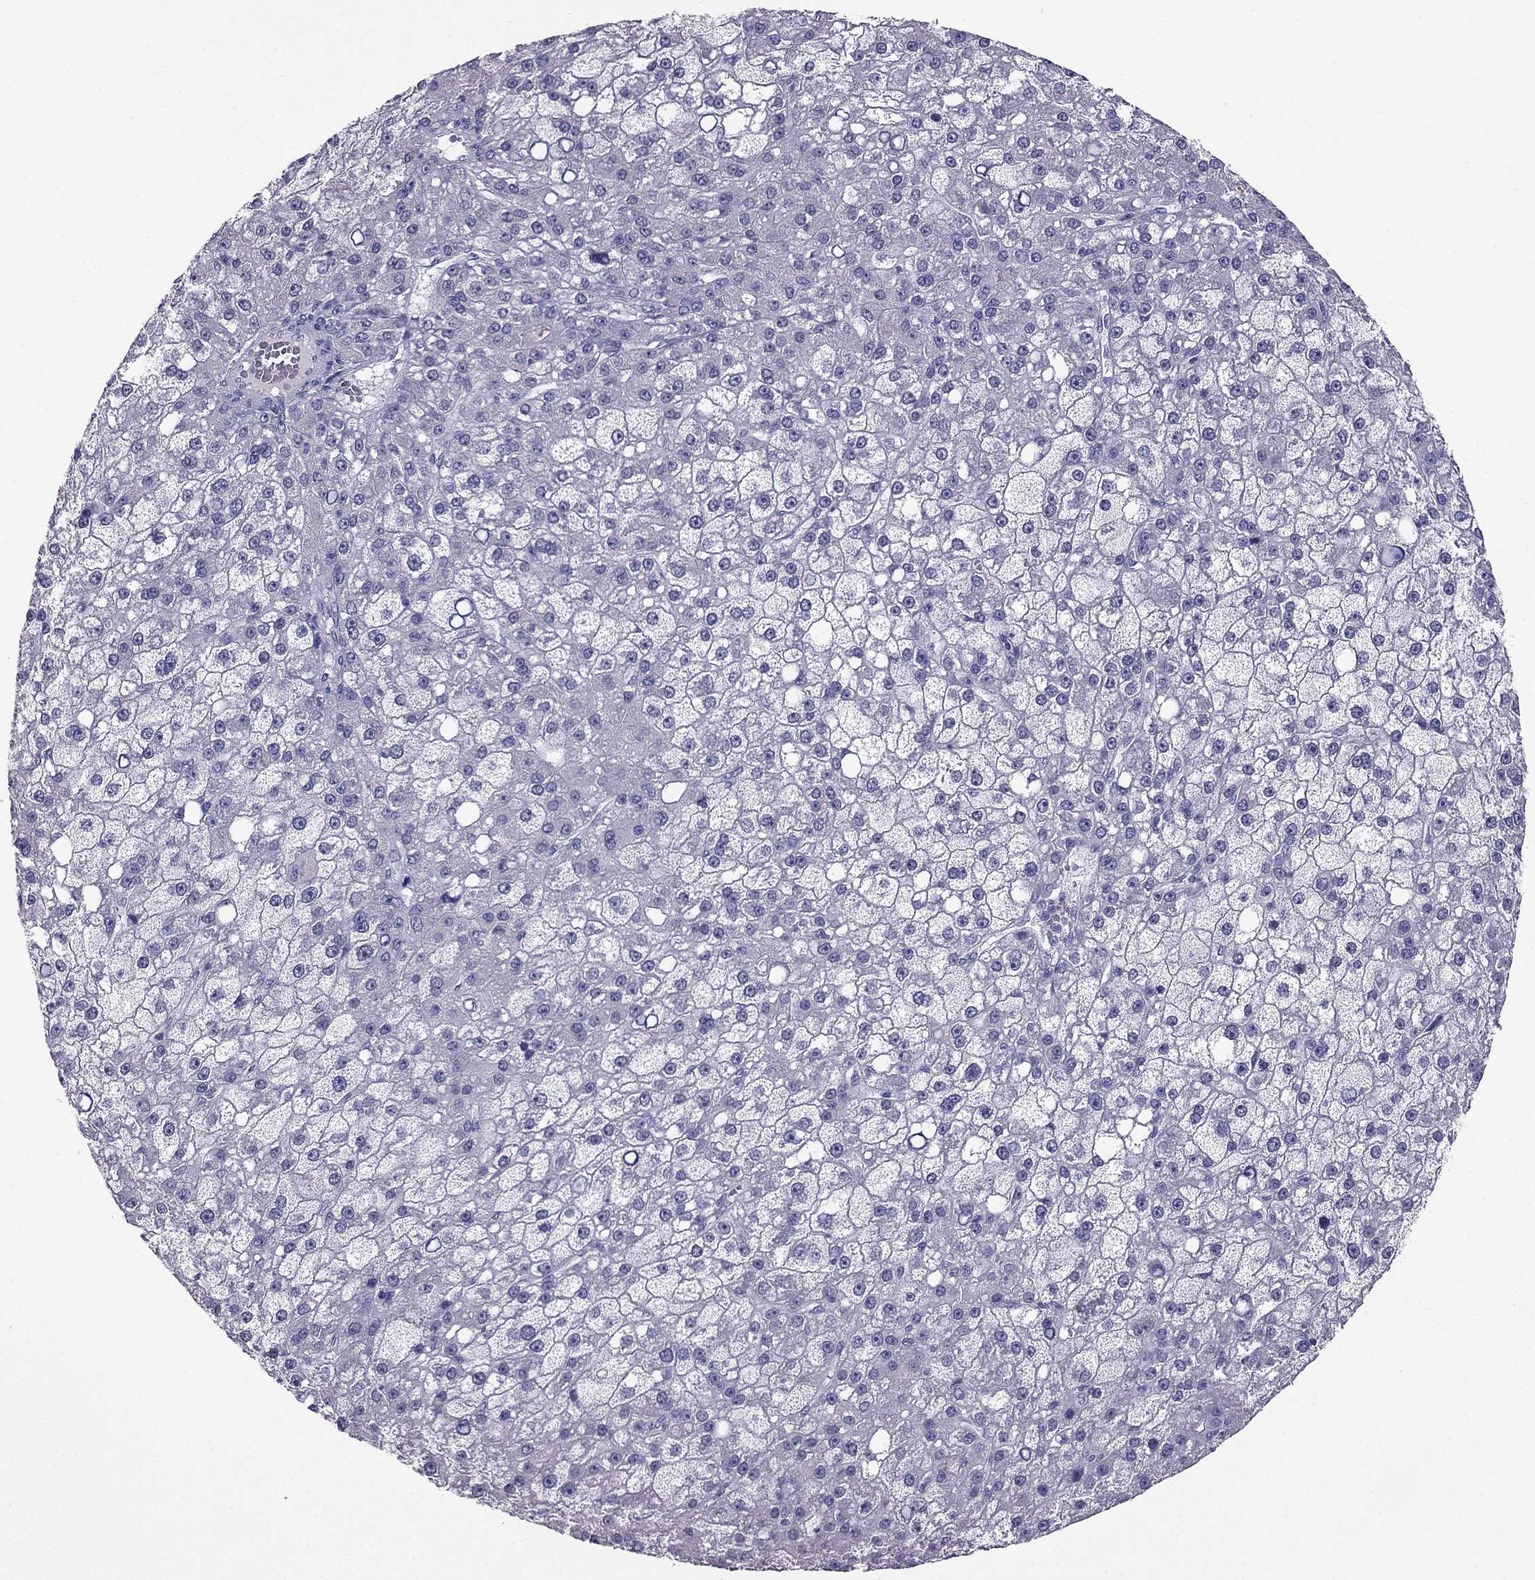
{"staining": {"intensity": "negative", "quantity": "none", "location": "none"}, "tissue": "liver cancer", "cell_type": "Tumor cells", "image_type": "cancer", "snomed": [{"axis": "morphology", "description": "Carcinoma, Hepatocellular, NOS"}, {"axis": "topography", "description": "Liver"}], "caption": "The micrograph demonstrates no staining of tumor cells in hepatocellular carcinoma (liver). (Stains: DAB immunohistochemistry (IHC) with hematoxylin counter stain, Microscopy: brightfield microscopy at high magnification).", "gene": "SCG5", "patient": {"sex": "male", "age": 67}}